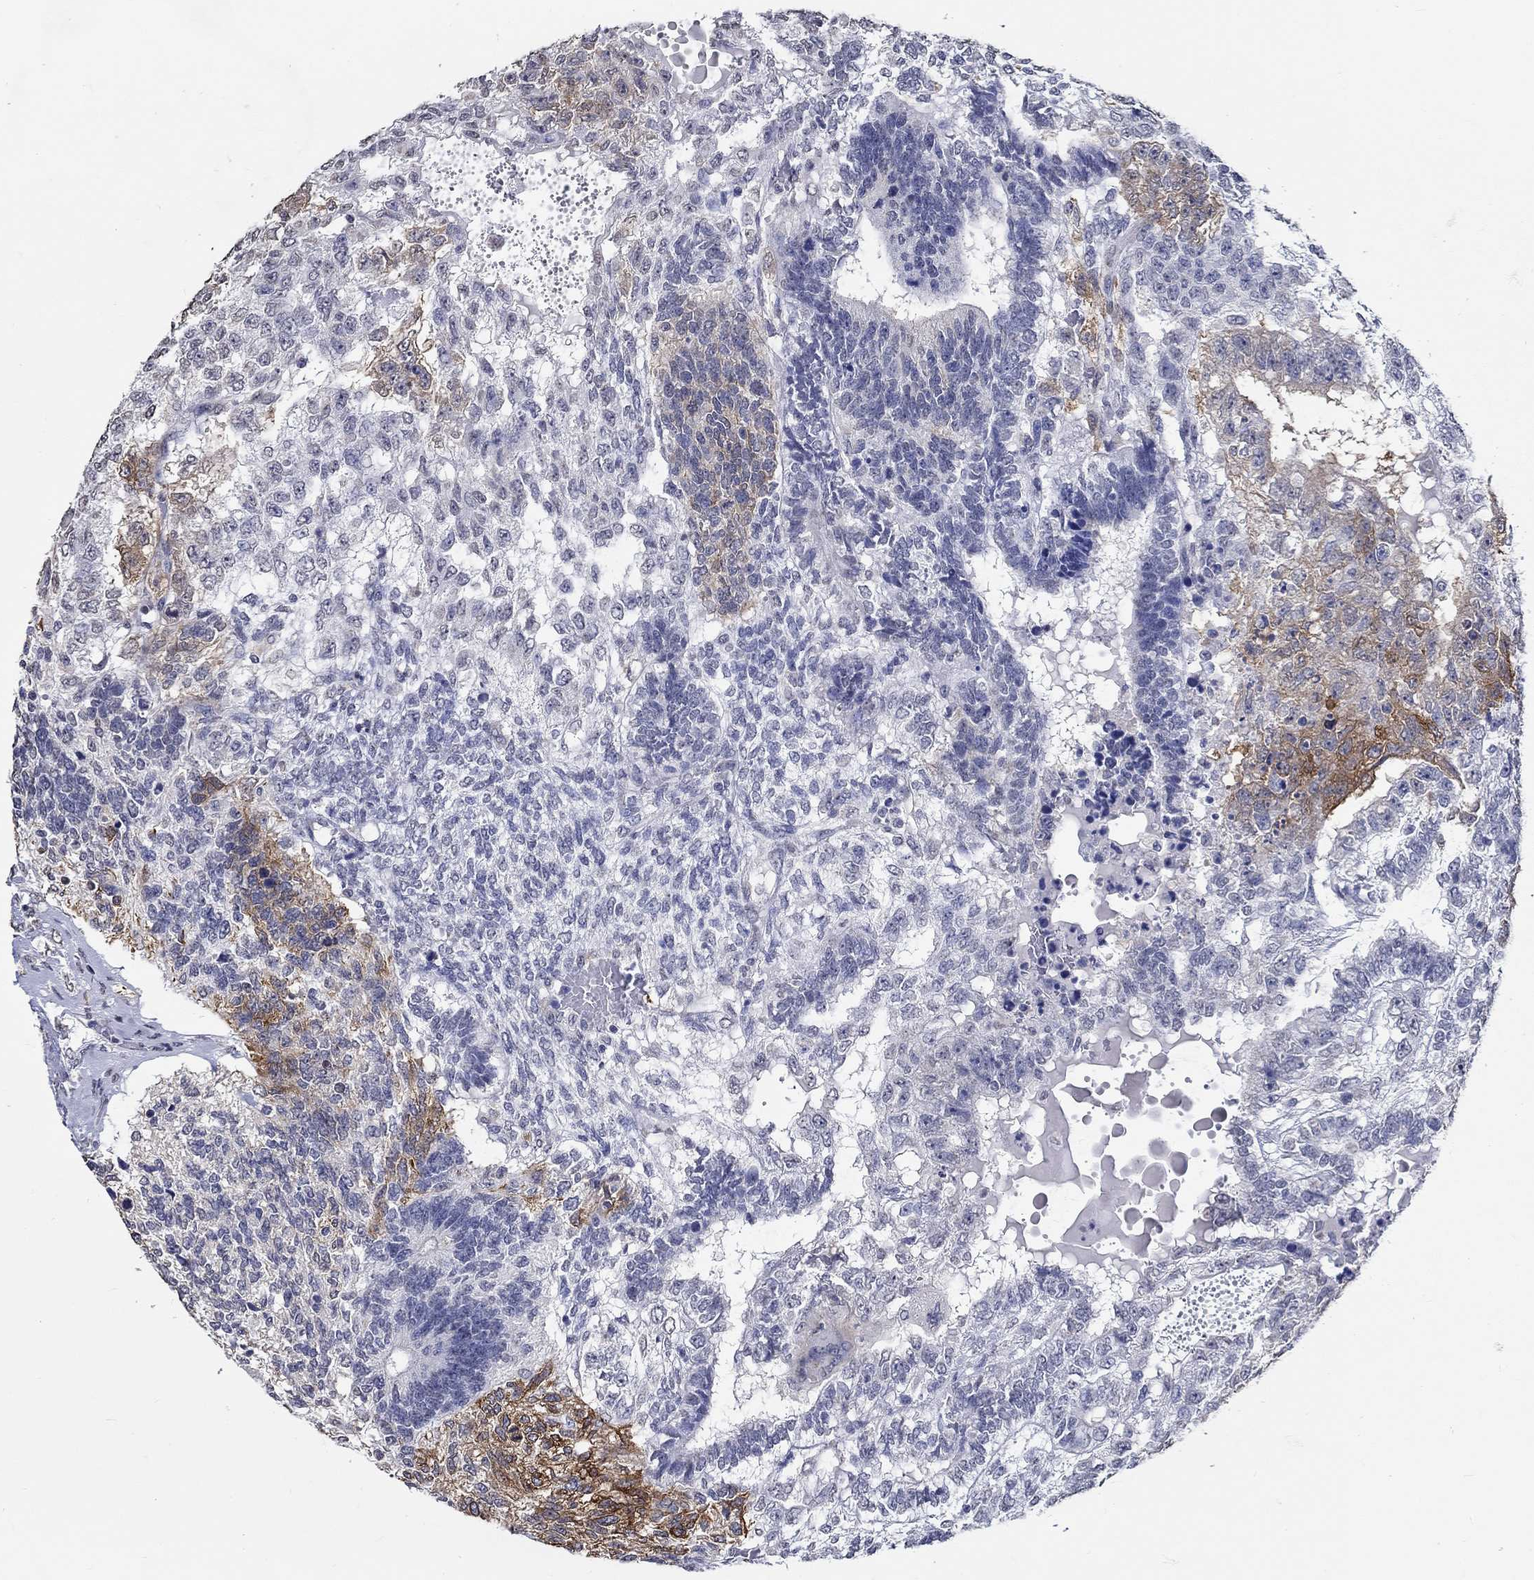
{"staining": {"intensity": "strong", "quantity": "<25%", "location": "cytoplasmic/membranous"}, "tissue": "testis cancer", "cell_type": "Tumor cells", "image_type": "cancer", "snomed": [{"axis": "morphology", "description": "Seminoma, NOS"}, {"axis": "morphology", "description": "Carcinoma, Embryonal, NOS"}, {"axis": "topography", "description": "Testis"}], "caption": "Tumor cells exhibit medium levels of strong cytoplasmic/membranous positivity in about <25% of cells in testis cancer.", "gene": "PDE1B", "patient": {"sex": "male", "age": 41}}